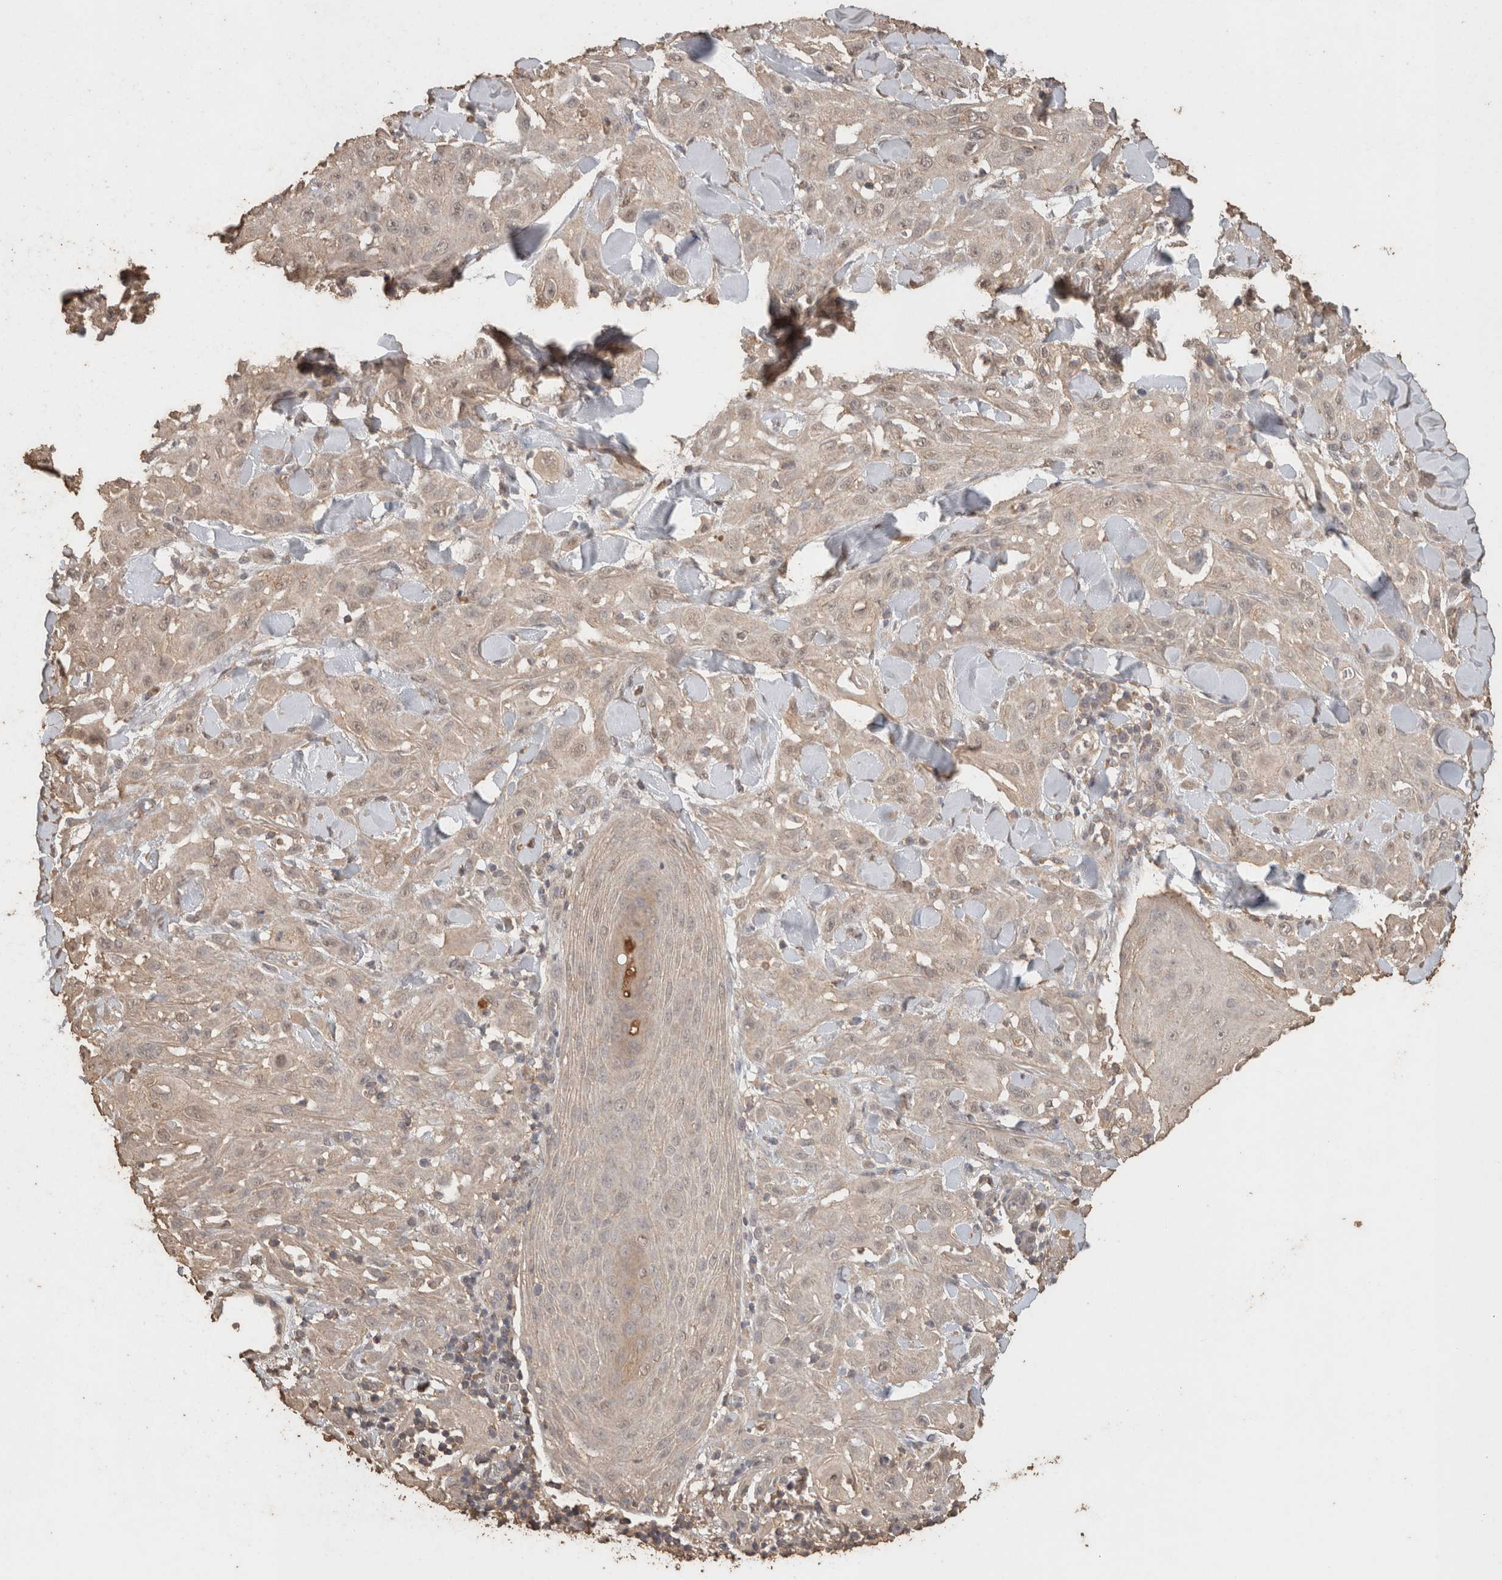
{"staining": {"intensity": "weak", "quantity": "<25%", "location": "nuclear"}, "tissue": "skin cancer", "cell_type": "Tumor cells", "image_type": "cancer", "snomed": [{"axis": "morphology", "description": "Squamous cell carcinoma, NOS"}, {"axis": "topography", "description": "Skin"}], "caption": "The IHC micrograph has no significant expression in tumor cells of skin cancer (squamous cell carcinoma) tissue. (Brightfield microscopy of DAB IHC at high magnification).", "gene": "CX3CL1", "patient": {"sex": "male", "age": 24}}